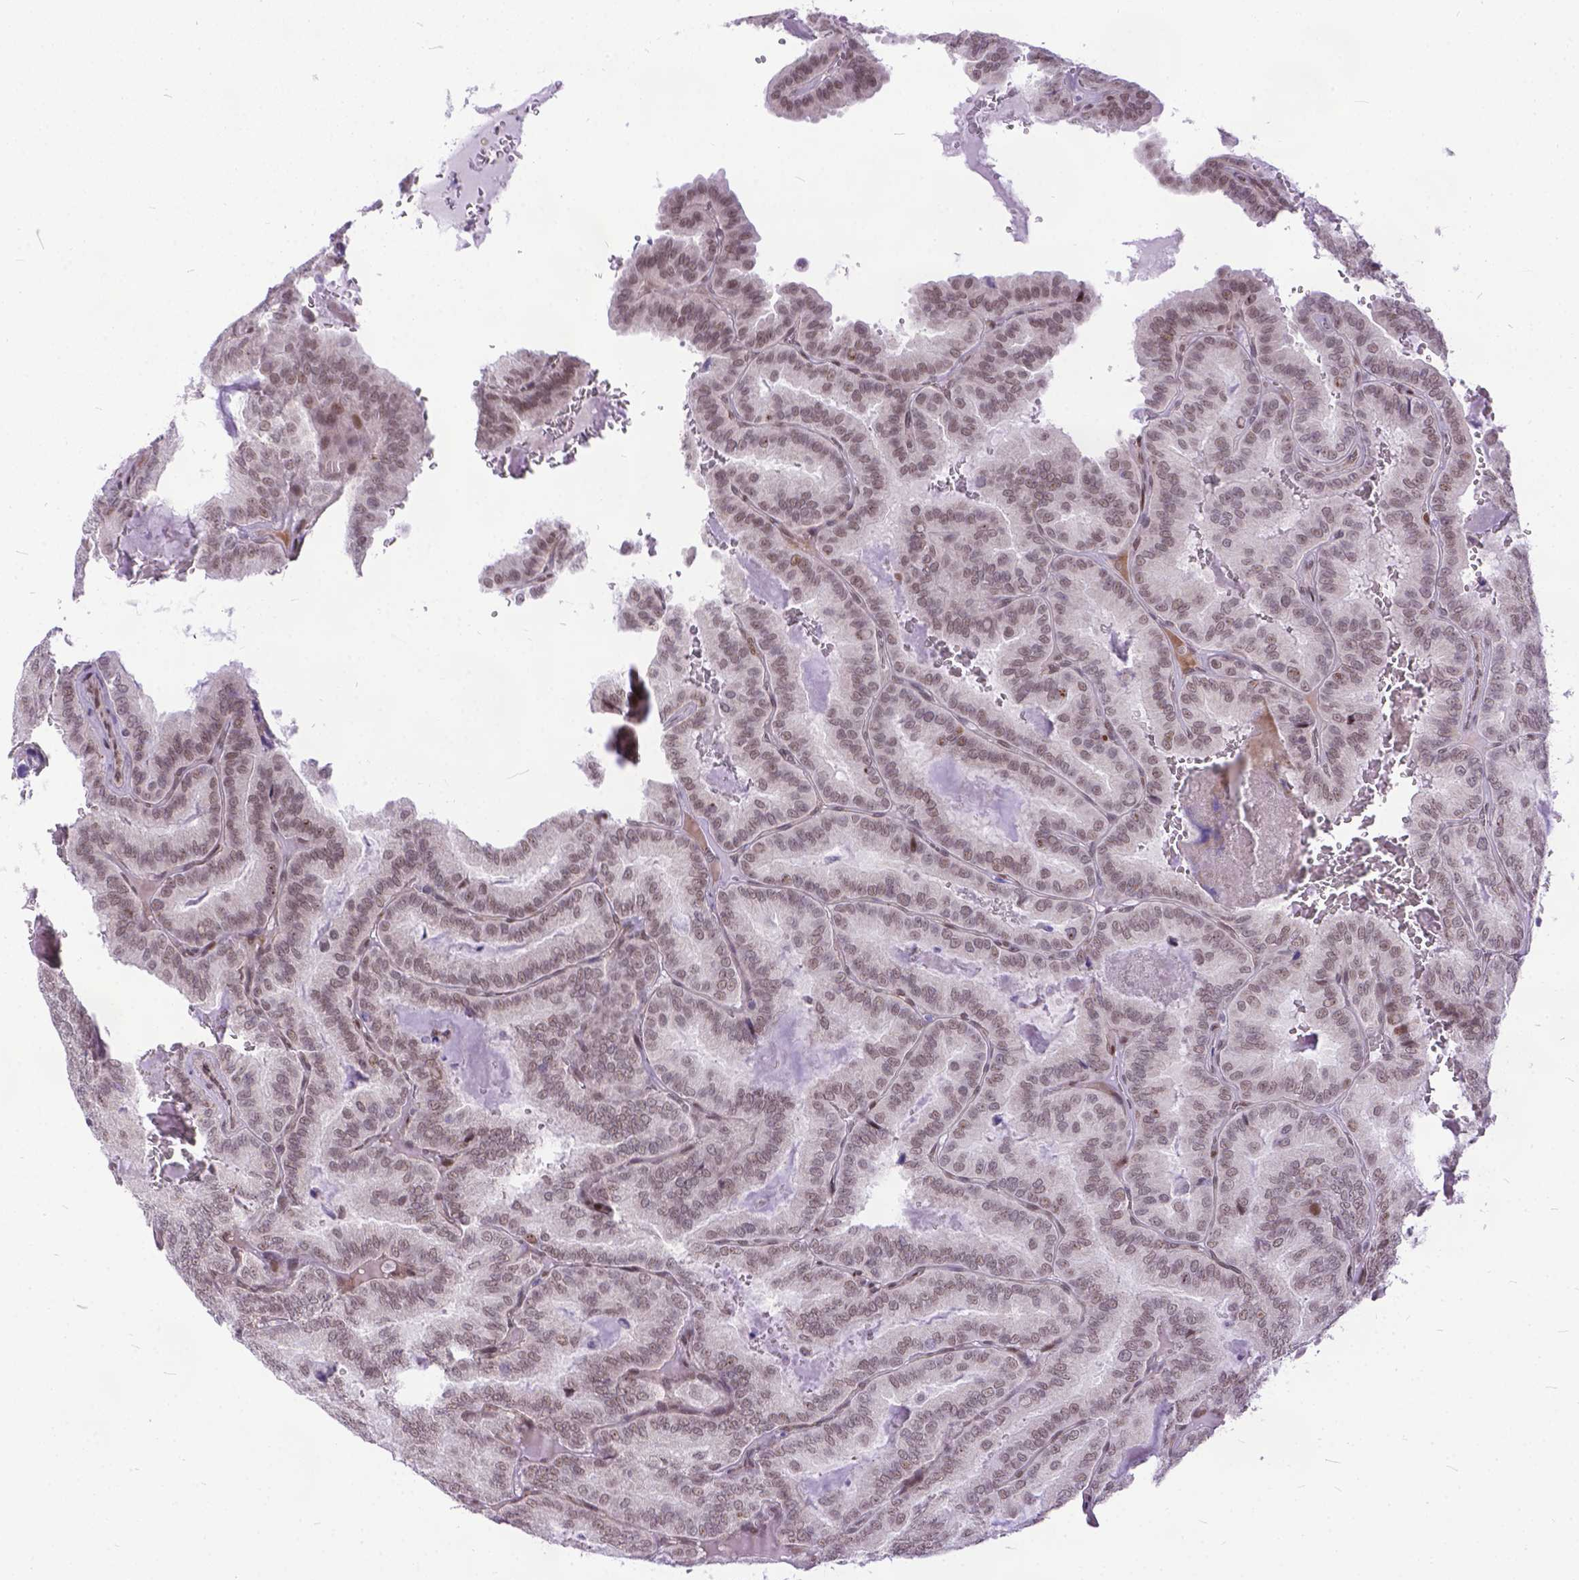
{"staining": {"intensity": "weak", "quantity": "25%-75%", "location": "nuclear"}, "tissue": "thyroid cancer", "cell_type": "Tumor cells", "image_type": "cancer", "snomed": [{"axis": "morphology", "description": "Papillary adenocarcinoma, NOS"}, {"axis": "topography", "description": "Thyroid gland"}], "caption": "Immunohistochemical staining of human thyroid cancer exhibits low levels of weak nuclear expression in about 25%-75% of tumor cells.", "gene": "FAM124B", "patient": {"sex": "female", "age": 75}}